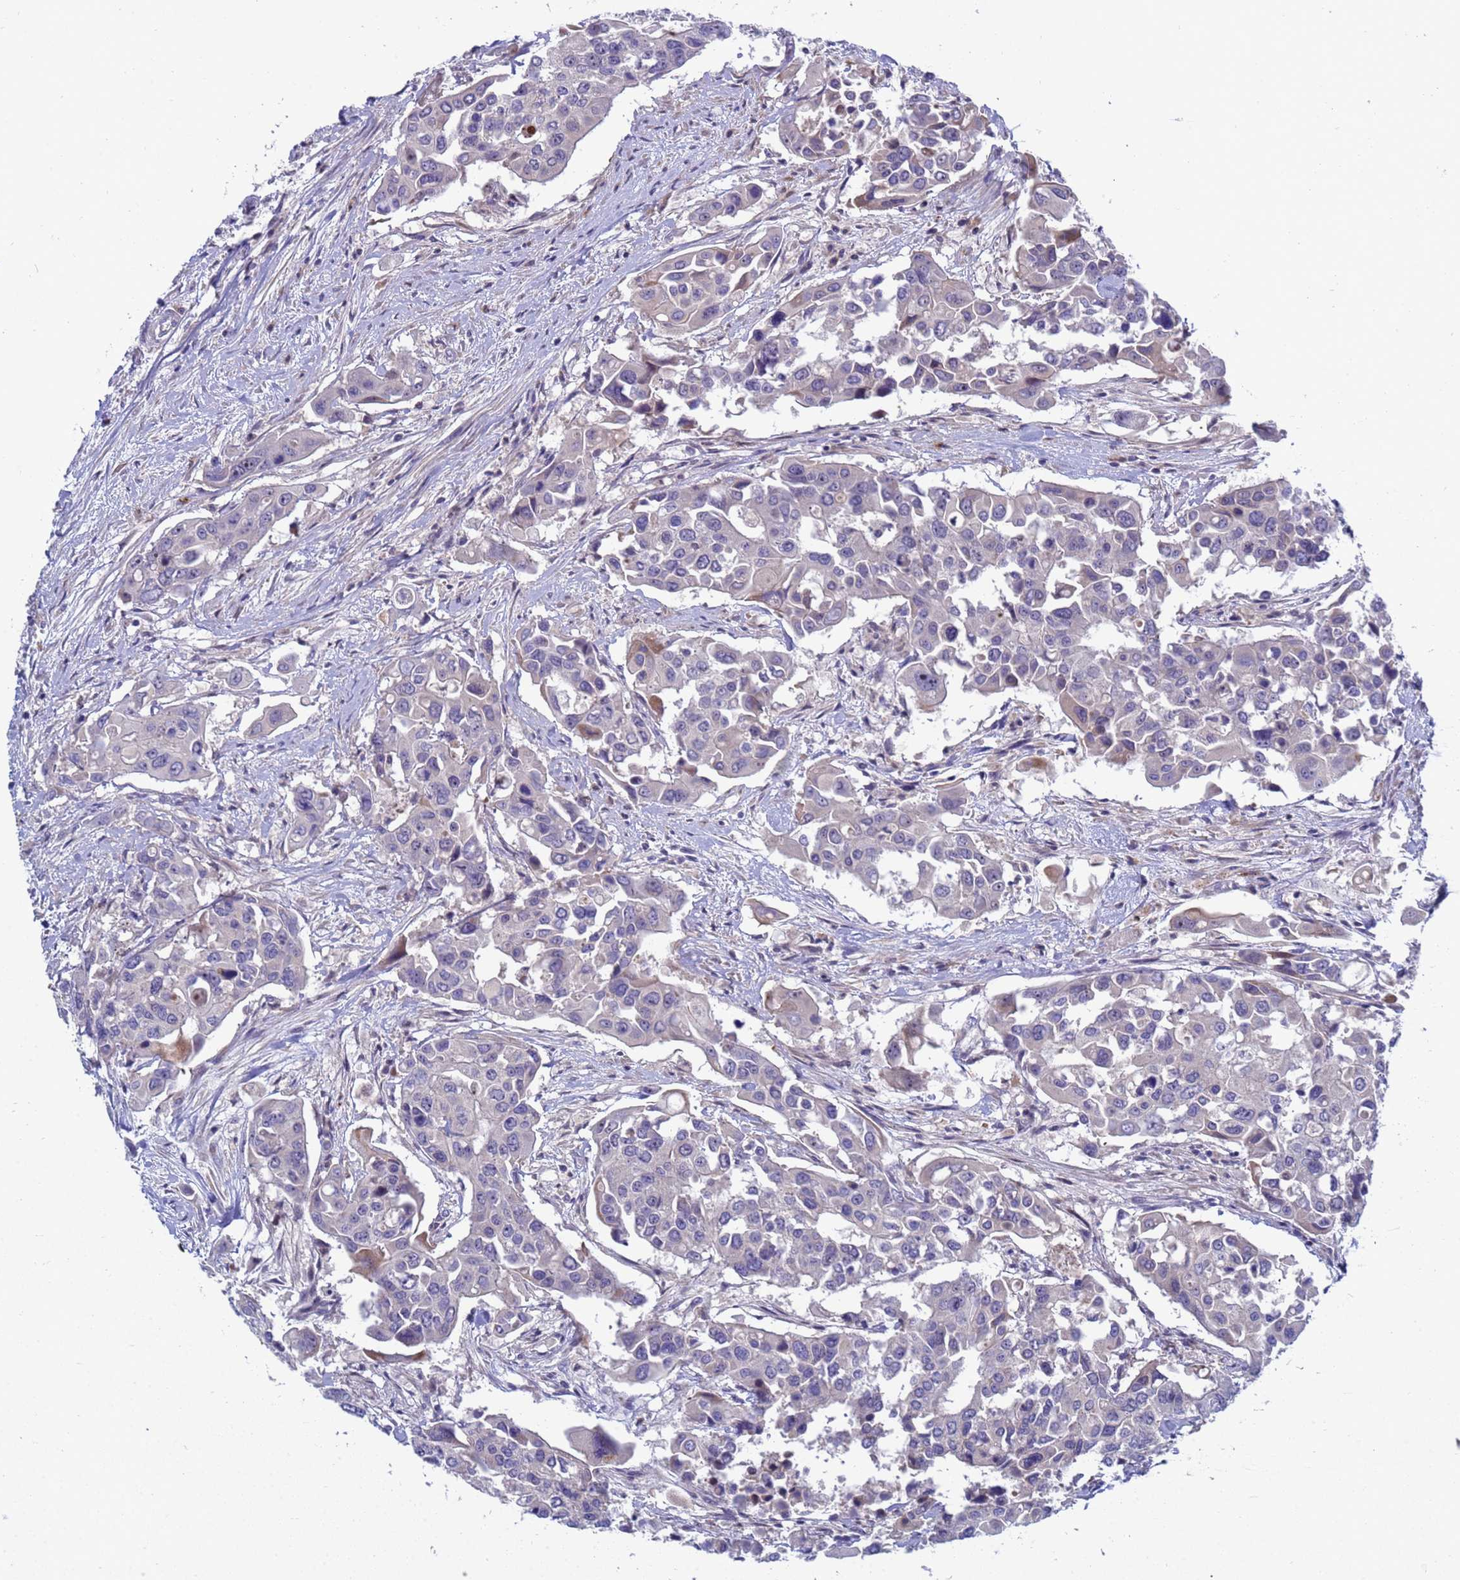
{"staining": {"intensity": "negative", "quantity": "none", "location": "none"}, "tissue": "colorectal cancer", "cell_type": "Tumor cells", "image_type": "cancer", "snomed": [{"axis": "morphology", "description": "Adenocarcinoma, NOS"}, {"axis": "topography", "description": "Colon"}], "caption": "Protein analysis of colorectal cancer (adenocarcinoma) shows no significant positivity in tumor cells.", "gene": "ENOSF1", "patient": {"sex": "male", "age": 77}}